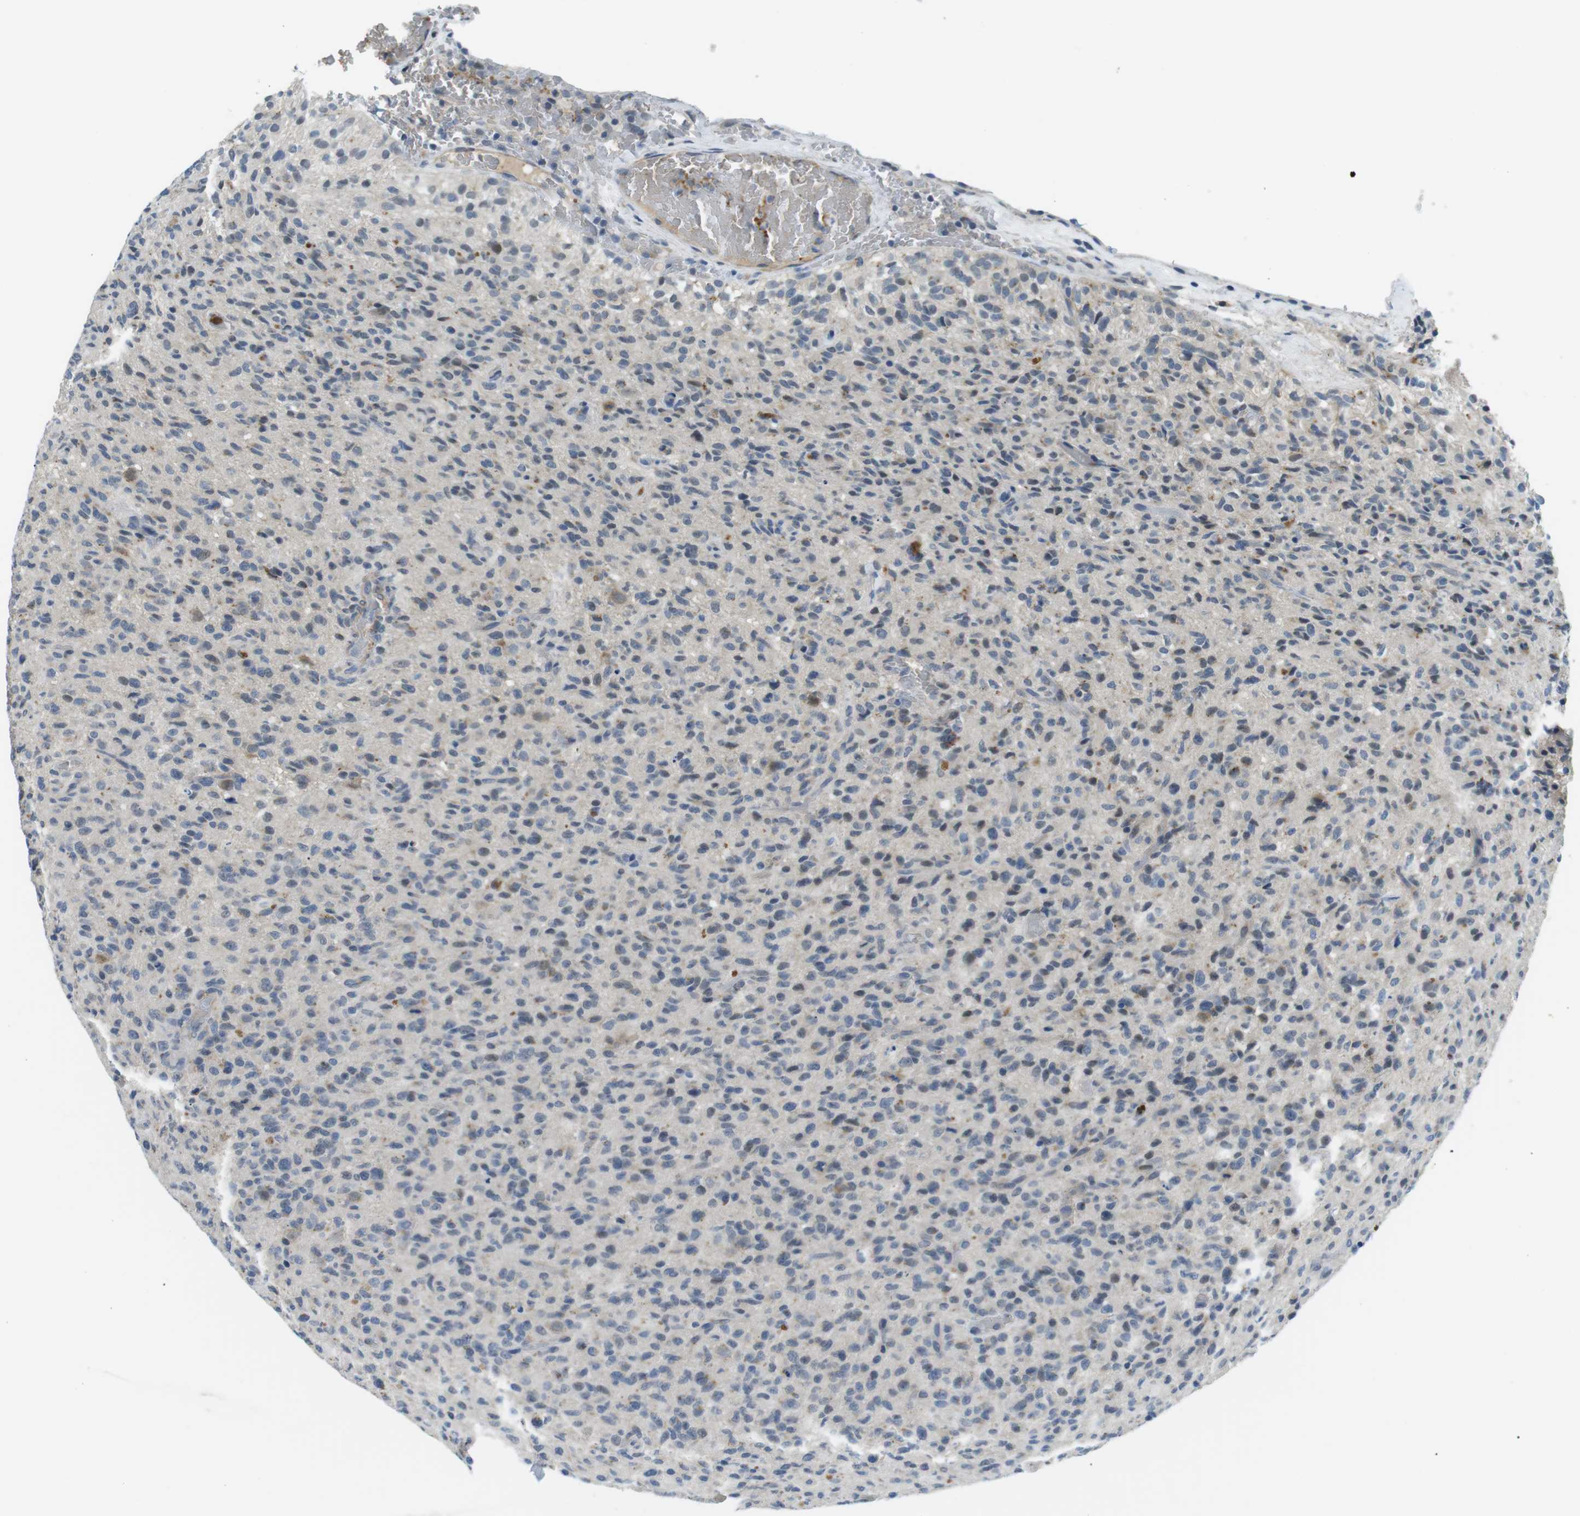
{"staining": {"intensity": "negative", "quantity": "none", "location": "none"}, "tissue": "glioma", "cell_type": "Tumor cells", "image_type": "cancer", "snomed": [{"axis": "morphology", "description": "Glioma, malignant, High grade"}, {"axis": "topography", "description": "Brain"}], "caption": "Malignant glioma (high-grade) was stained to show a protein in brown. There is no significant positivity in tumor cells.", "gene": "WSCD1", "patient": {"sex": "male", "age": 71}}